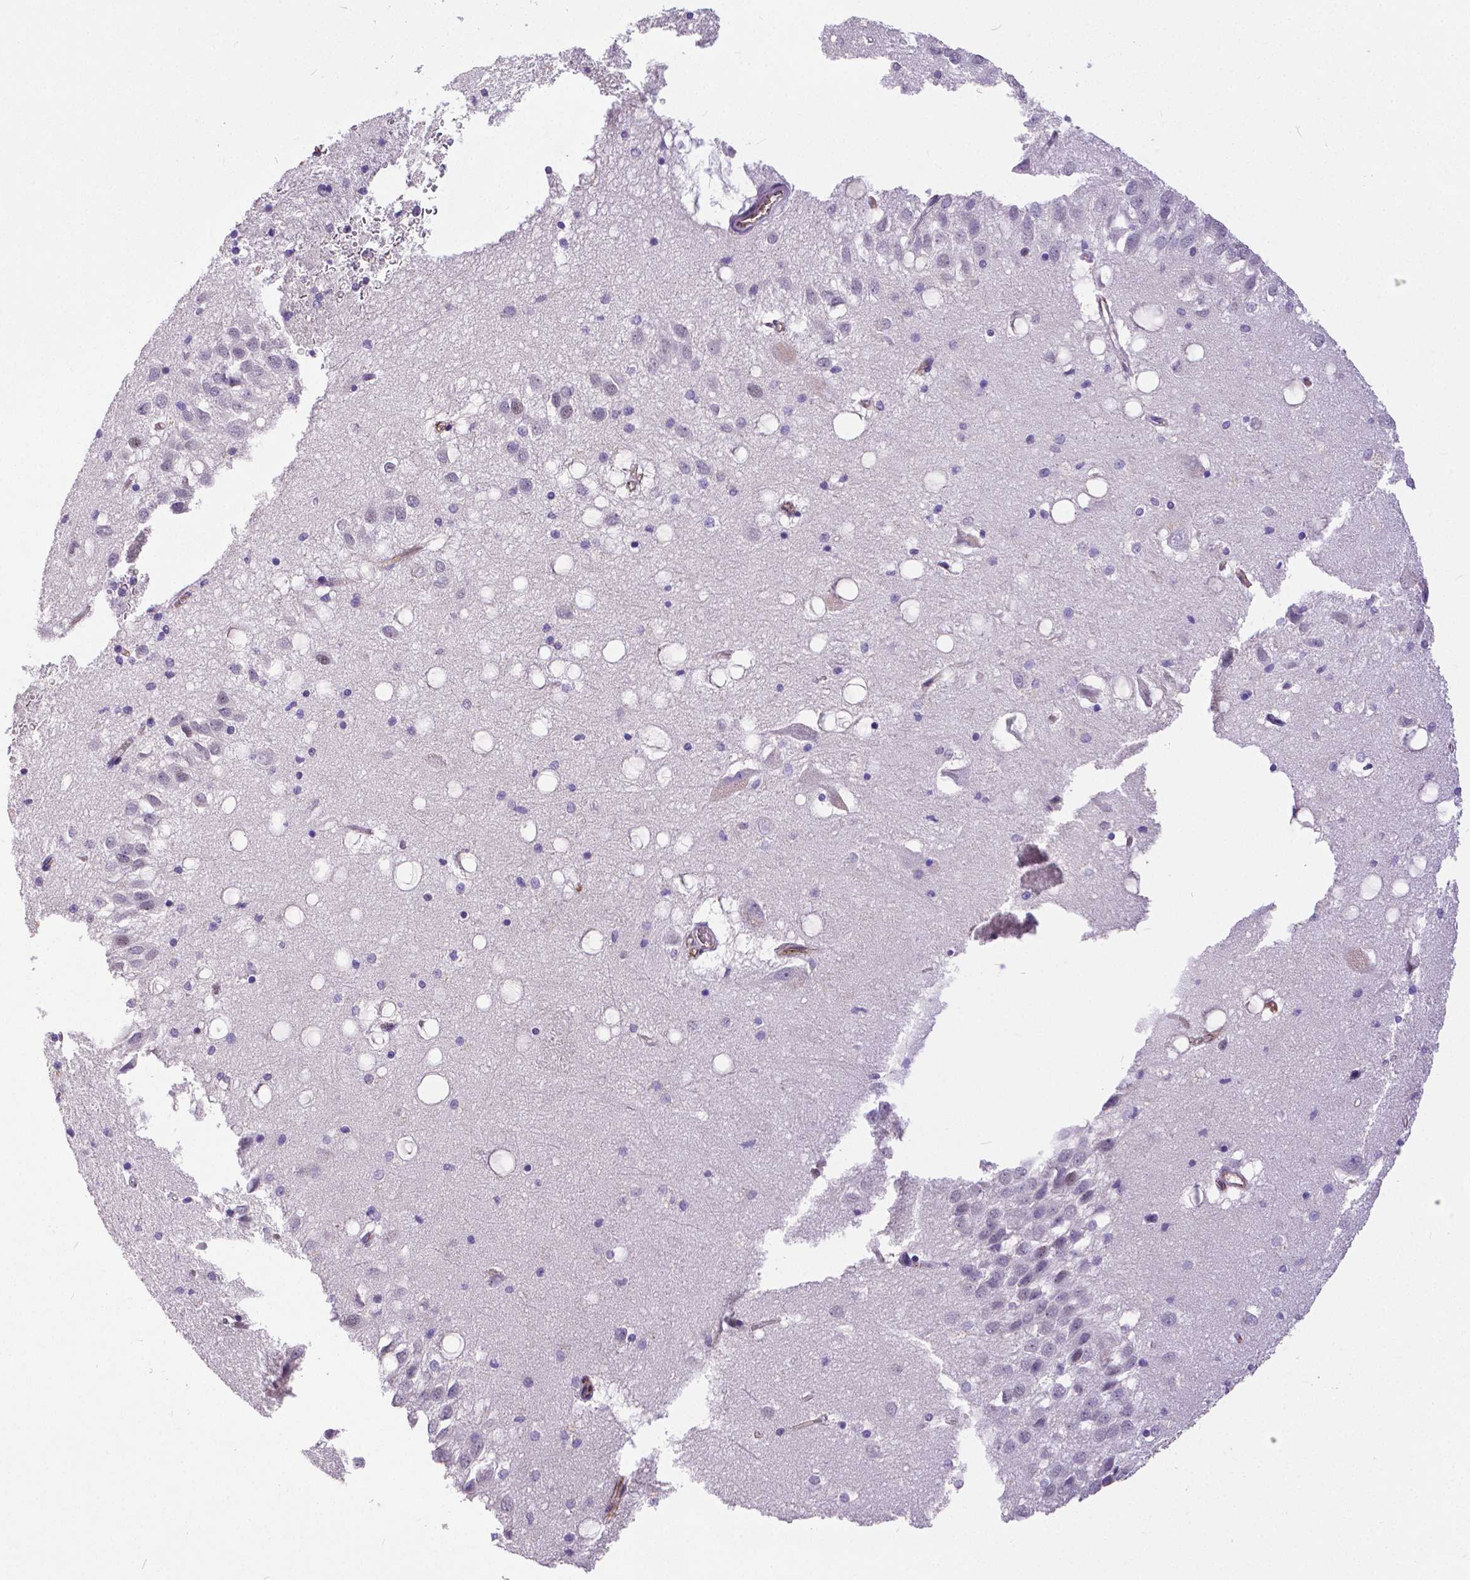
{"staining": {"intensity": "negative", "quantity": "none", "location": "none"}, "tissue": "hippocampus", "cell_type": "Glial cells", "image_type": "normal", "snomed": [{"axis": "morphology", "description": "Normal tissue, NOS"}, {"axis": "topography", "description": "Hippocampus"}], "caption": "High magnification brightfield microscopy of normal hippocampus stained with DAB (3,3'-diaminobenzidine) (brown) and counterstained with hematoxylin (blue): glial cells show no significant staining.", "gene": "OCLN", "patient": {"sex": "male", "age": 58}}